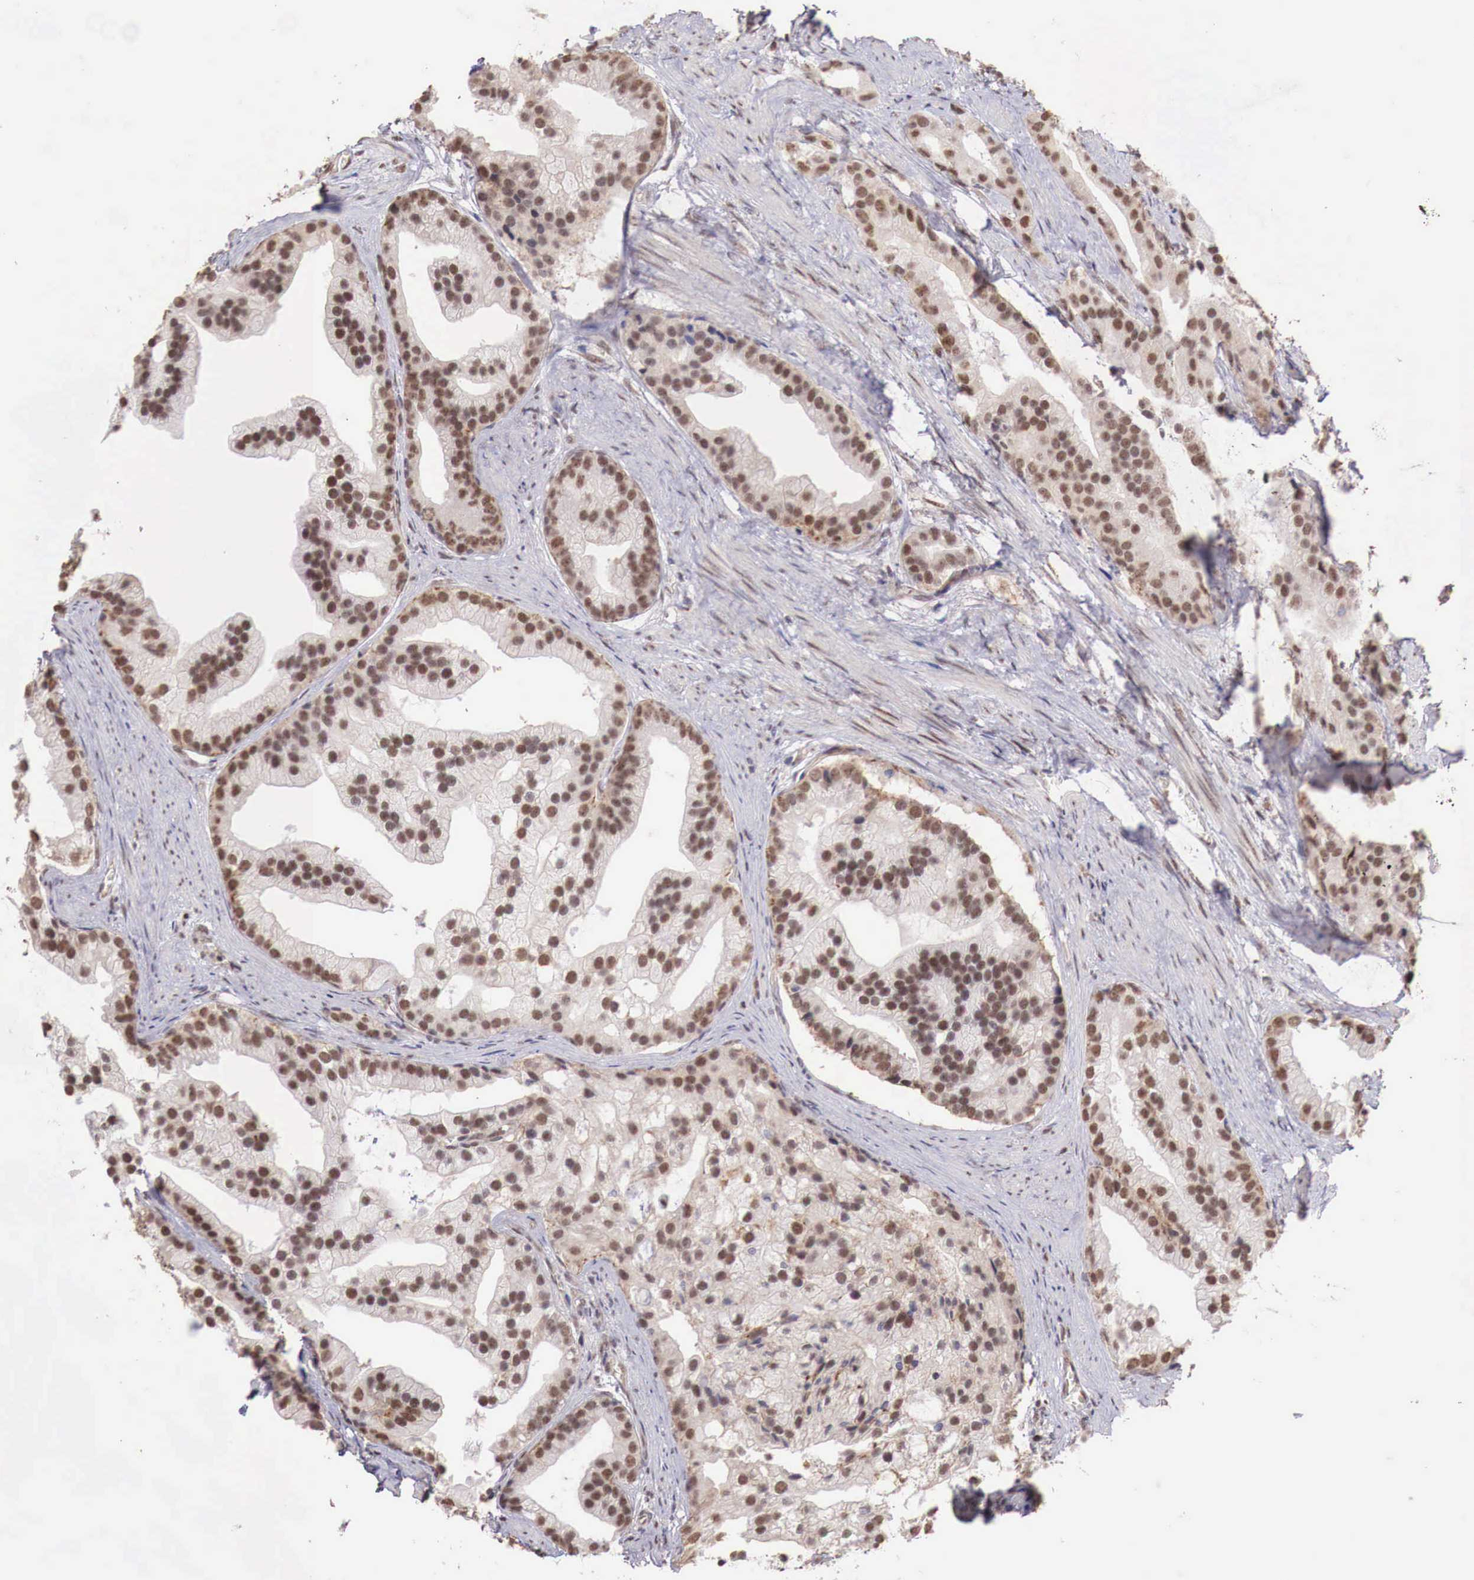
{"staining": {"intensity": "strong", "quantity": ">75%", "location": "cytoplasmic/membranous,nuclear"}, "tissue": "prostate cancer", "cell_type": "Tumor cells", "image_type": "cancer", "snomed": [{"axis": "morphology", "description": "Adenocarcinoma, Medium grade"}, {"axis": "topography", "description": "Prostate"}], "caption": "Brown immunohistochemical staining in prostate medium-grade adenocarcinoma shows strong cytoplasmic/membranous and nuclear positivity in approximately >75% of tumor cells.", "gene": "FOXP2", "patient": {"sex": "male", "age": 65}}